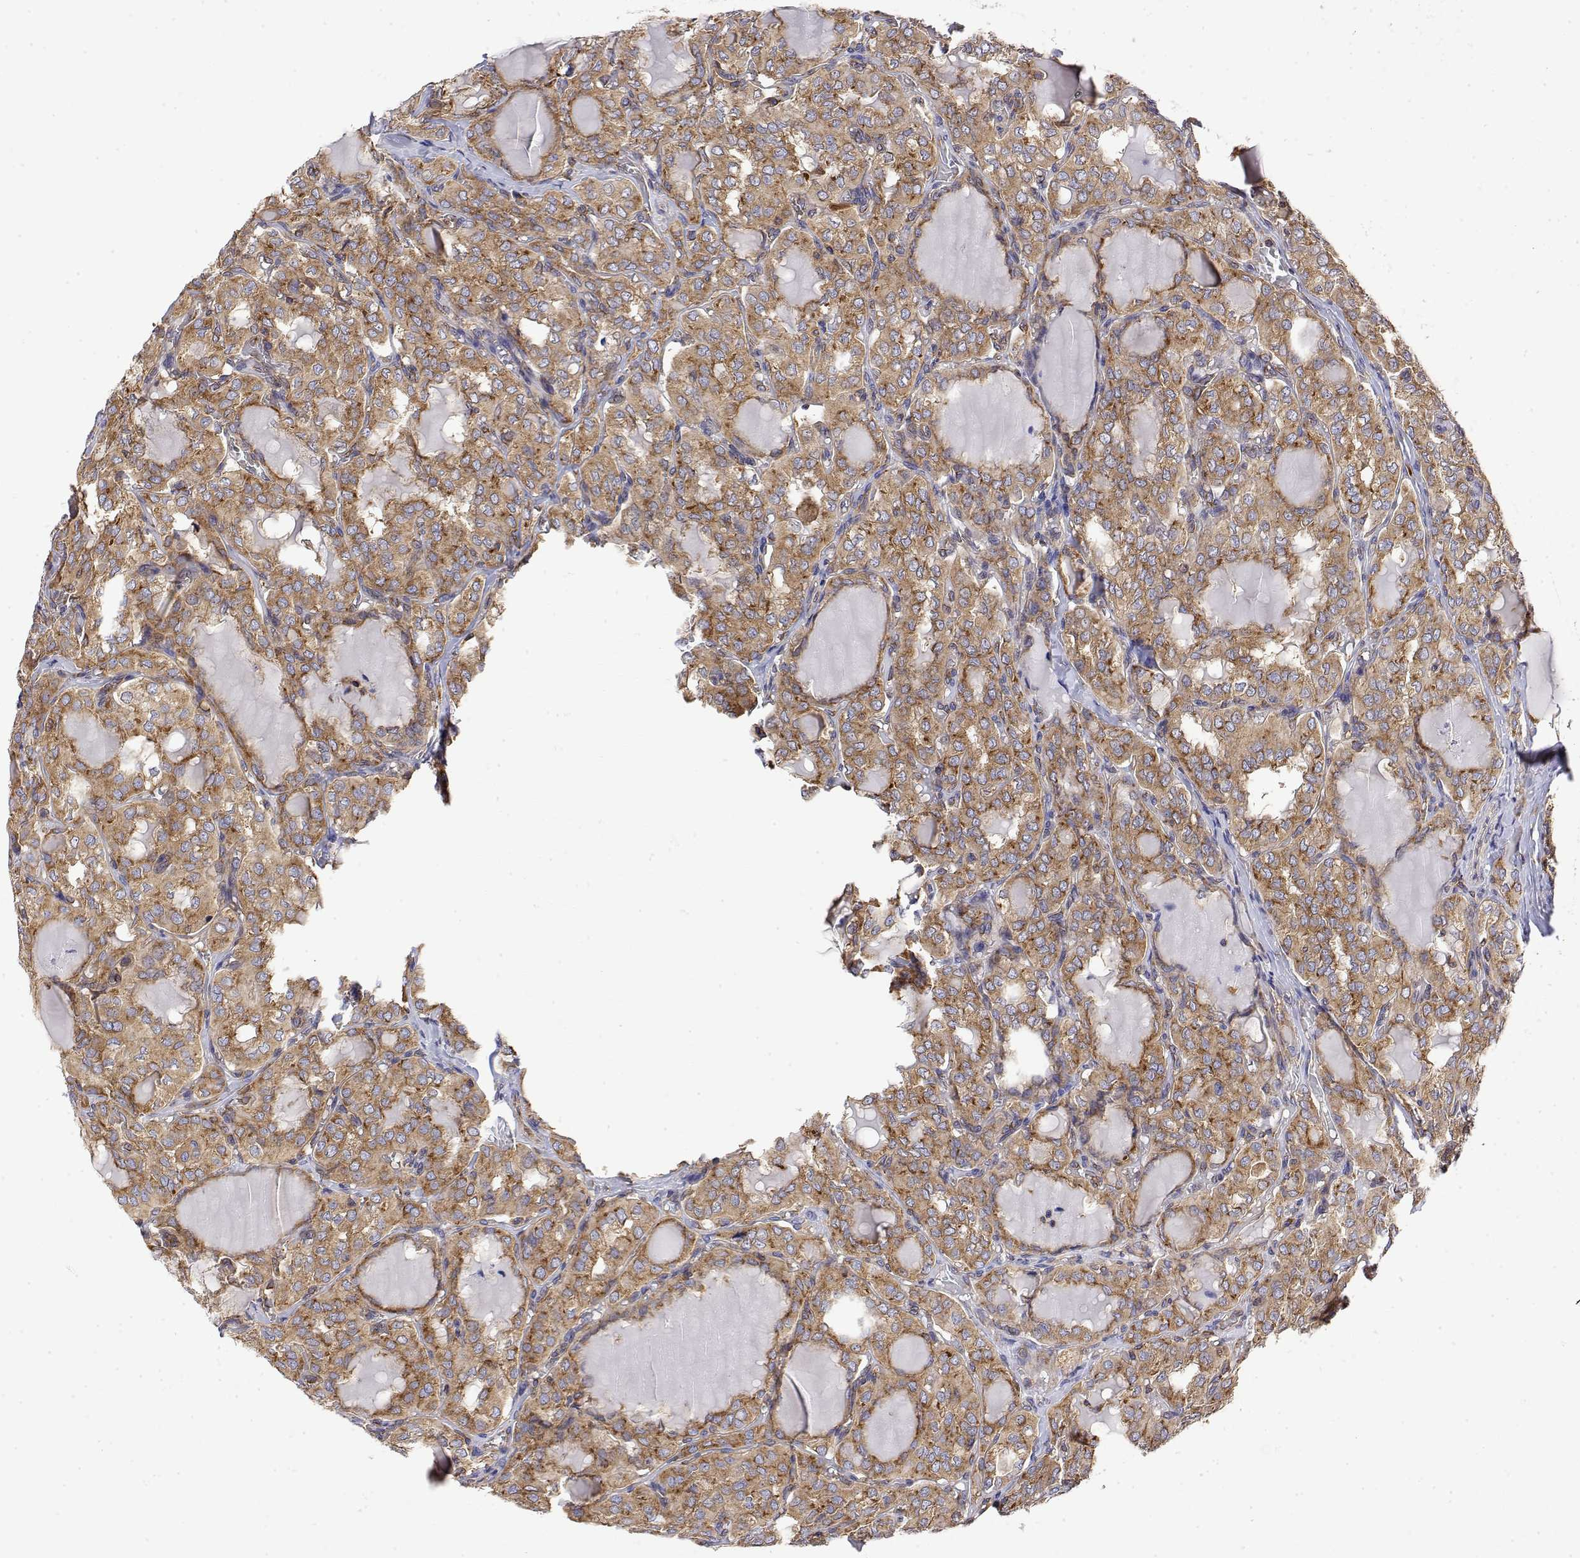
{"staining": {"intensity": "moderate", "quantity": ">75%", "location": "cytoplasmic/membranous"}, "tissue": "thyroid cancer", "cell_type": "Tumor cells", "image_type": "cancer", "snomed": [{"axis": "morphology", "description": "Papillary adenocarcinoma, NOS"}, {"axis": "topography", "description": "Thyroid gland"}], "caption": "Immunohistochemical staining of thyroid papillary adenocarcinoma reveals medium levels of moderate cytoplasmic/membranous protein staining in approximately >75% of tumor cells.", "gene": "EEF1G", "patient": {"sex": "male", "age": 20}}